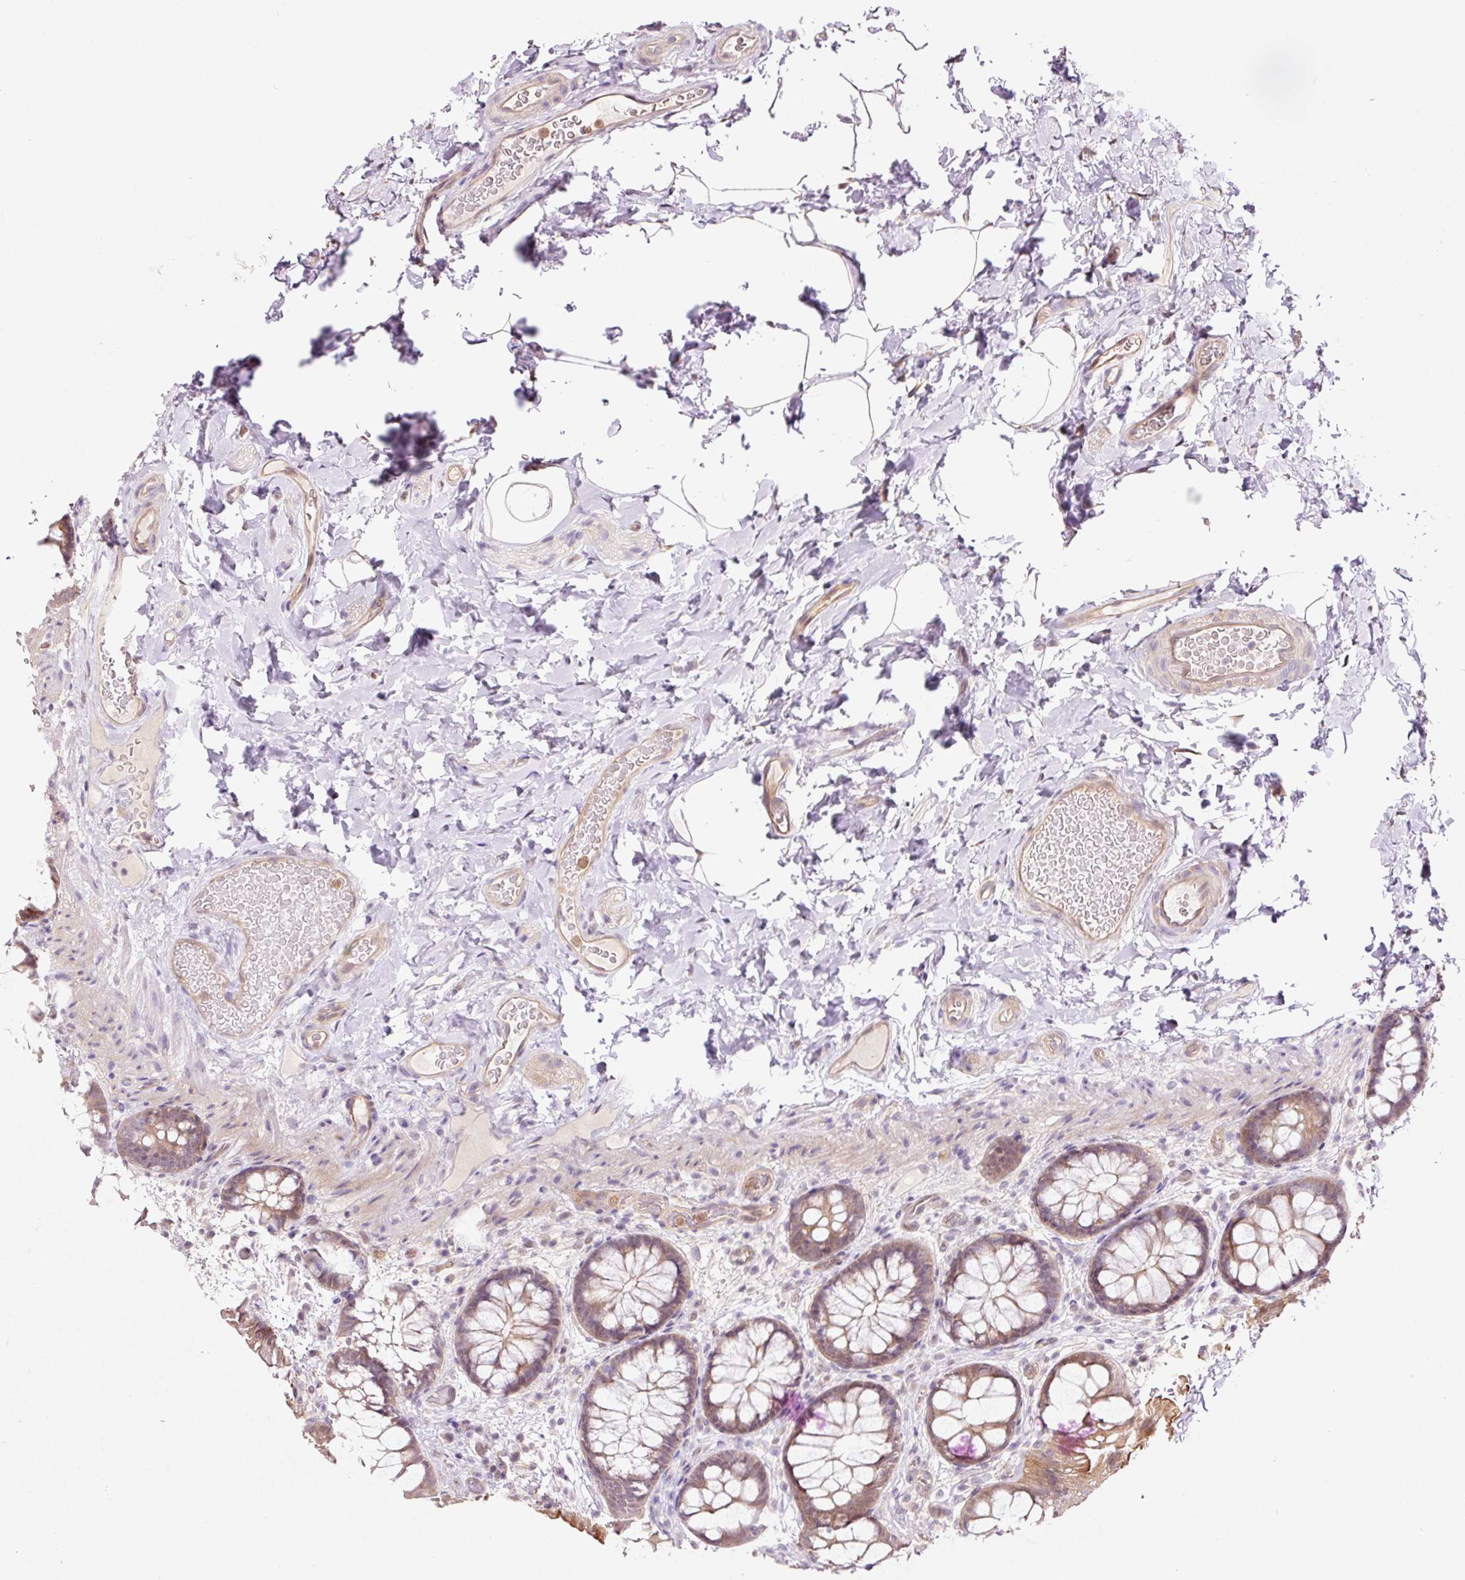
{"staining": {"intensity": "moderate", "quantity": "25%-75%", "location": "nuclear"}, "tissue": "colon", "cell_type": "Endothelial cells", "image_type": "normal", "snomed": [{"axis": "morphology", "description": "Normal tissue, NOS"}, {"axis": "topography", "description": "Colon"}], "caption": "Colon stained with DAB IHC exhibits medium levels of moderate nuclear staining in approximately 25%-75% of endothelial cells.", "gene": "FBXL14", "patient": {"sex": "male", "age": 46}}